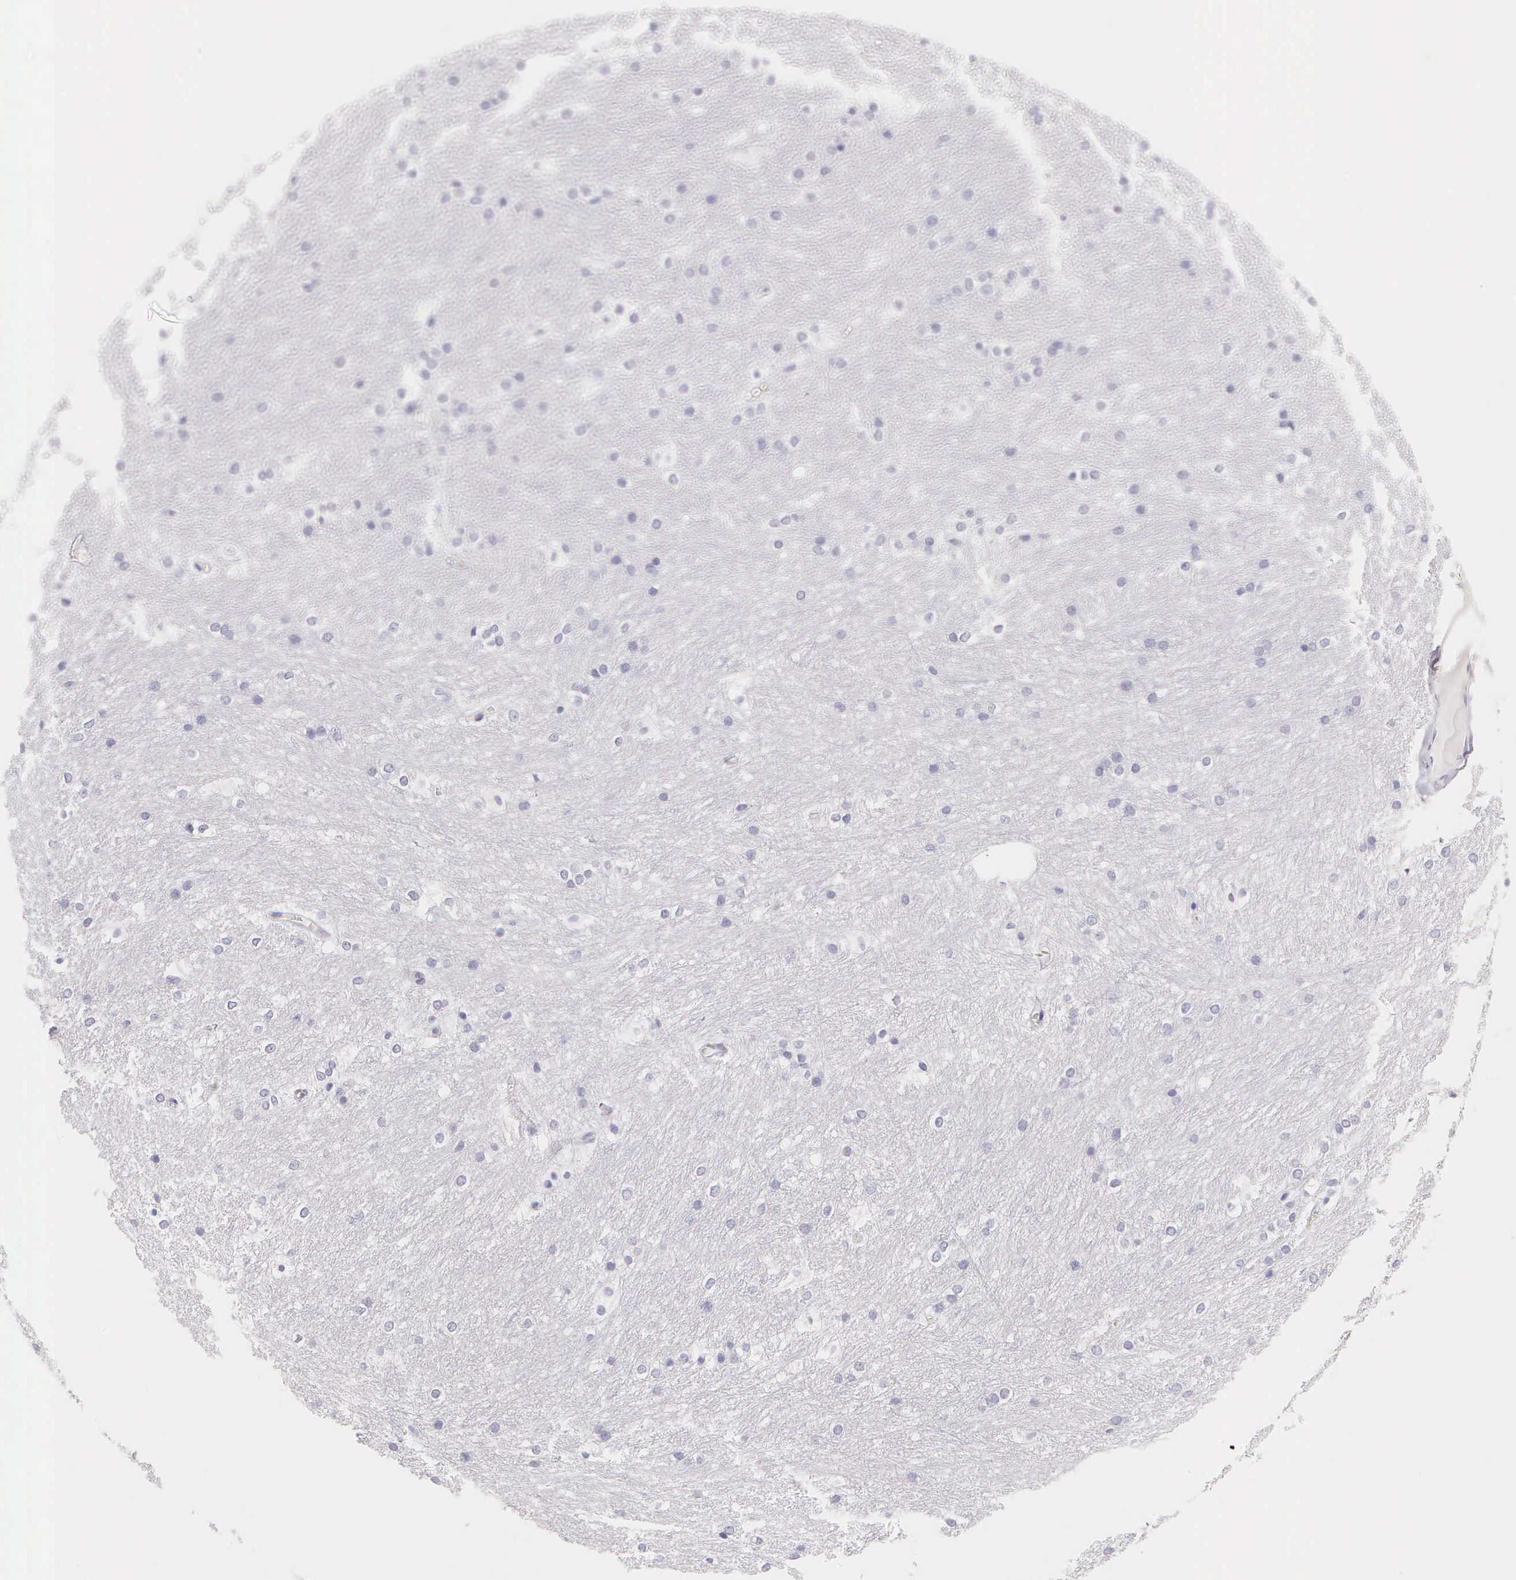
{"staining": {"intensity": "negative", "quantity": "none", "location": "none"}, "tissue": "caudate", "cell_type": "Glial cells", "image_type": "normal", "snomed": [{"axis": "morphology", "description": "Normal tissue, NOS"}, {"axis": "topography", "description": "Lateral ventricle wall"}], "caption": "DAB (3,3'-diaminobenzidine) immunohistochemical staining of benign caudate exhibits no significant expression in glial cells. (DAB (3,3'-diaminobenzidine) immunohistochemistry, high magnification).", "gene": "KRT17", "patient": {"sex": "female", "age": 19}}